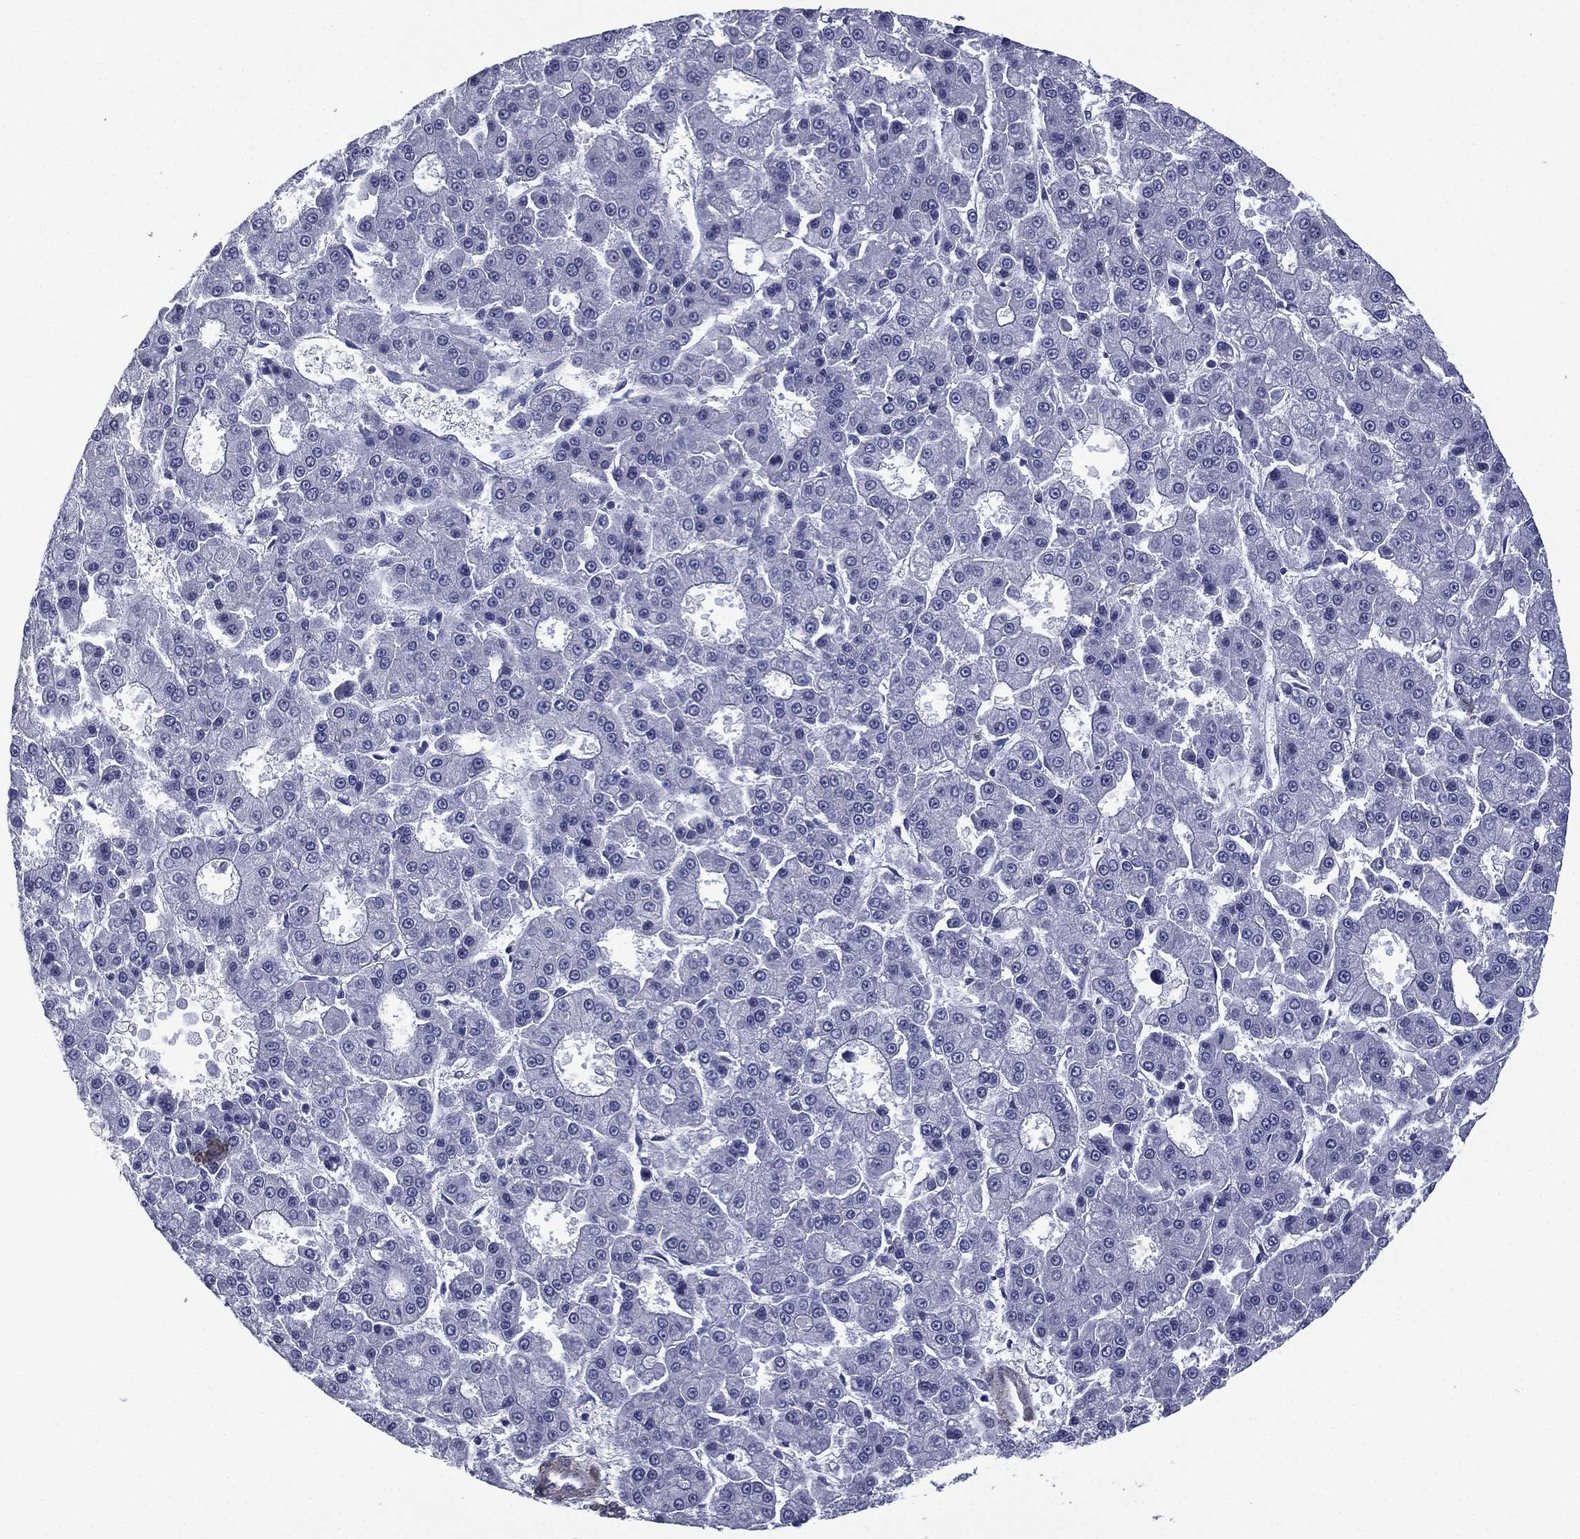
{"staining": {"intensity": "negative", "quantity": "none", "location": "none"}, "tissue": "liver cancer", "cell_type": "Tumor cells", "image_type": "cancer", "snomed": [{"axis": "morphology", "description": "Carcinoma, Hepatocellular, NOS"}, {"axis": "topography", "description": "Liver"}], "caption": "Protein analysis of hepatocellular carcinoma (liver) shows no significant positivity in tumor cells.", "gene": "CAVIN3", "patient": {"sex": "male", "age": 70}}